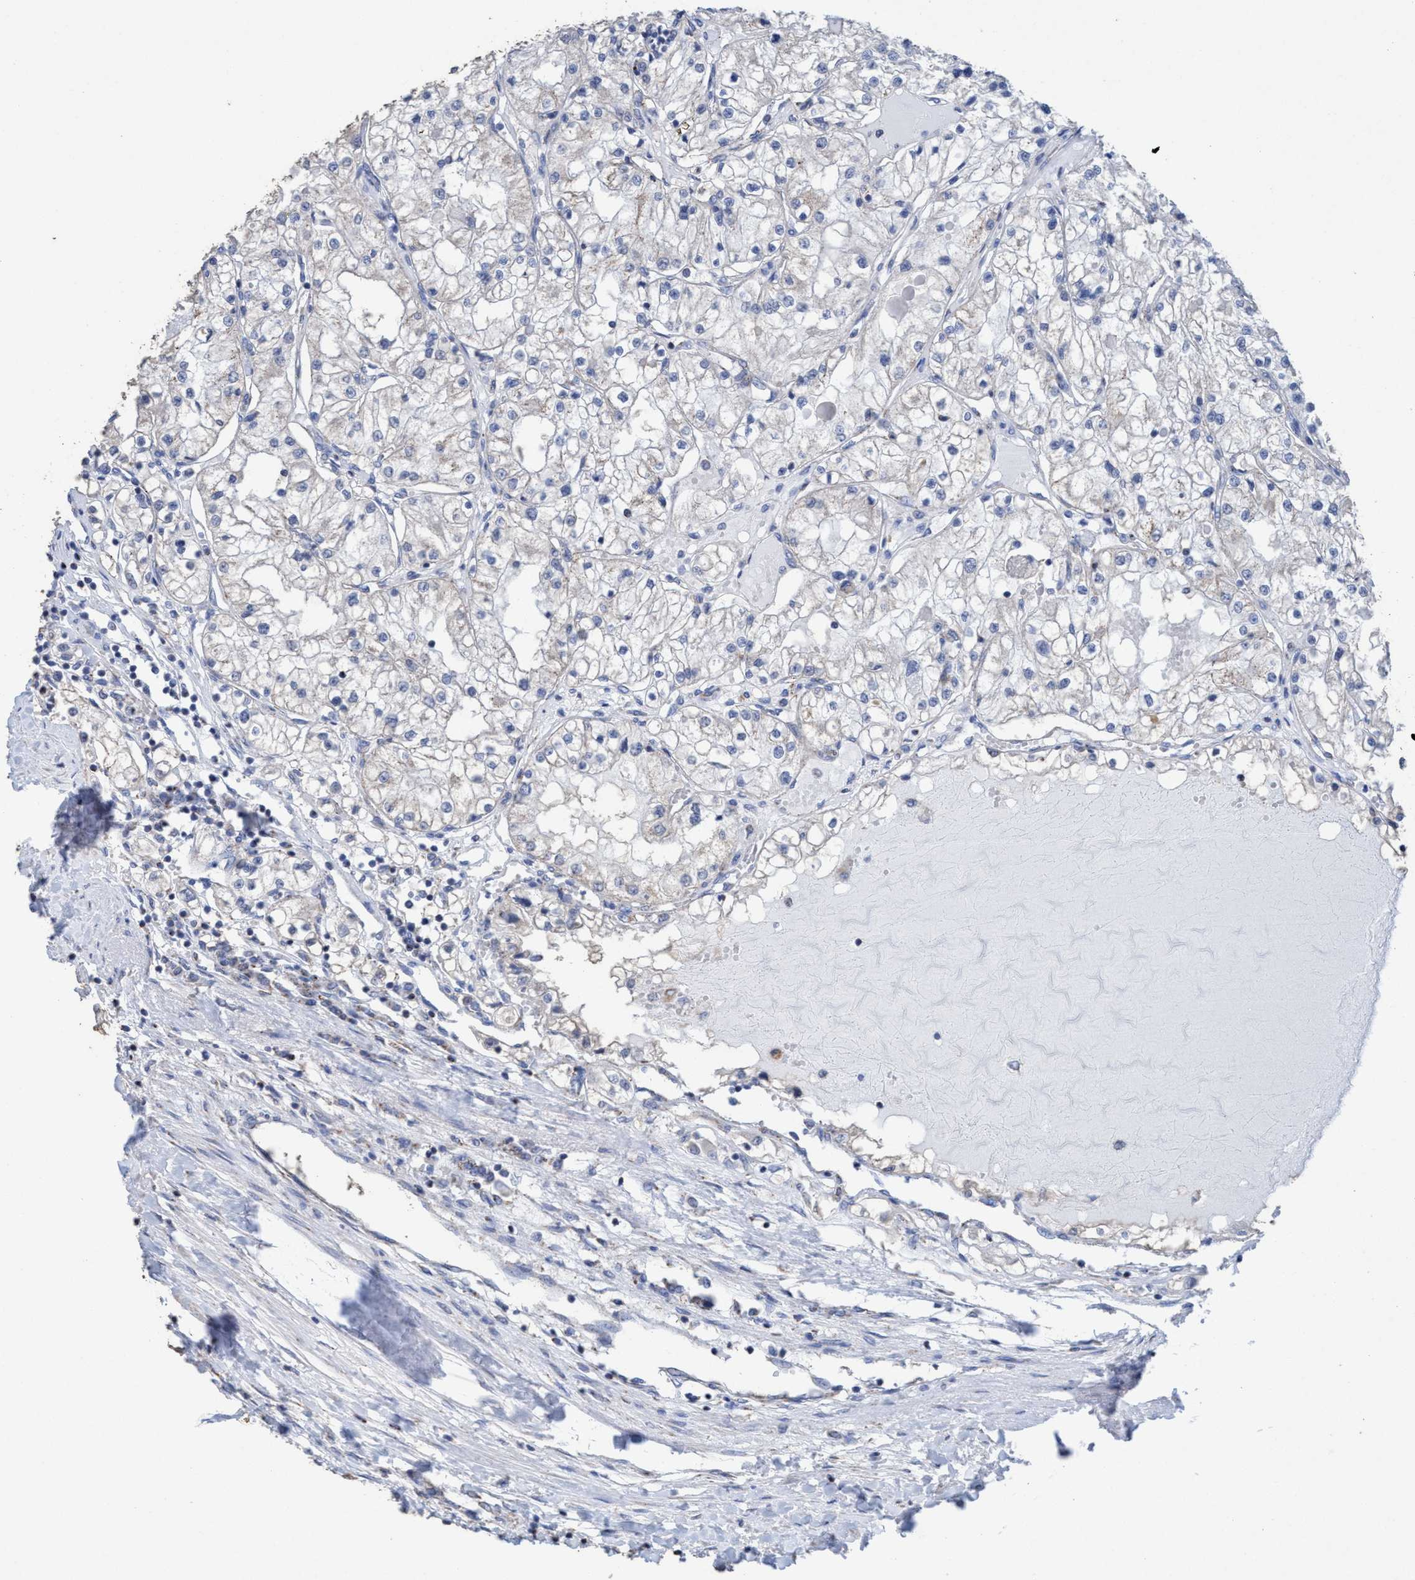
{"staining": {"intensity": "negative", "quantity": "none", "location": "none"}, "tissue": "renal cancer", "cell_type": "Tumor cells", "image_type": "cancer", "snomed": [{"axis": "morphology", "description": "Adenocarcinoma, NOS"}, {"axis": "topography", "description": "Kidney"}], "caption": "Human renal adenocarcinoma stained for a protein using immunohistochemistry exhibits no expression in tumor cells.", "gene": "RSAD1", "patient": {"sex": "male", "age": 68}}